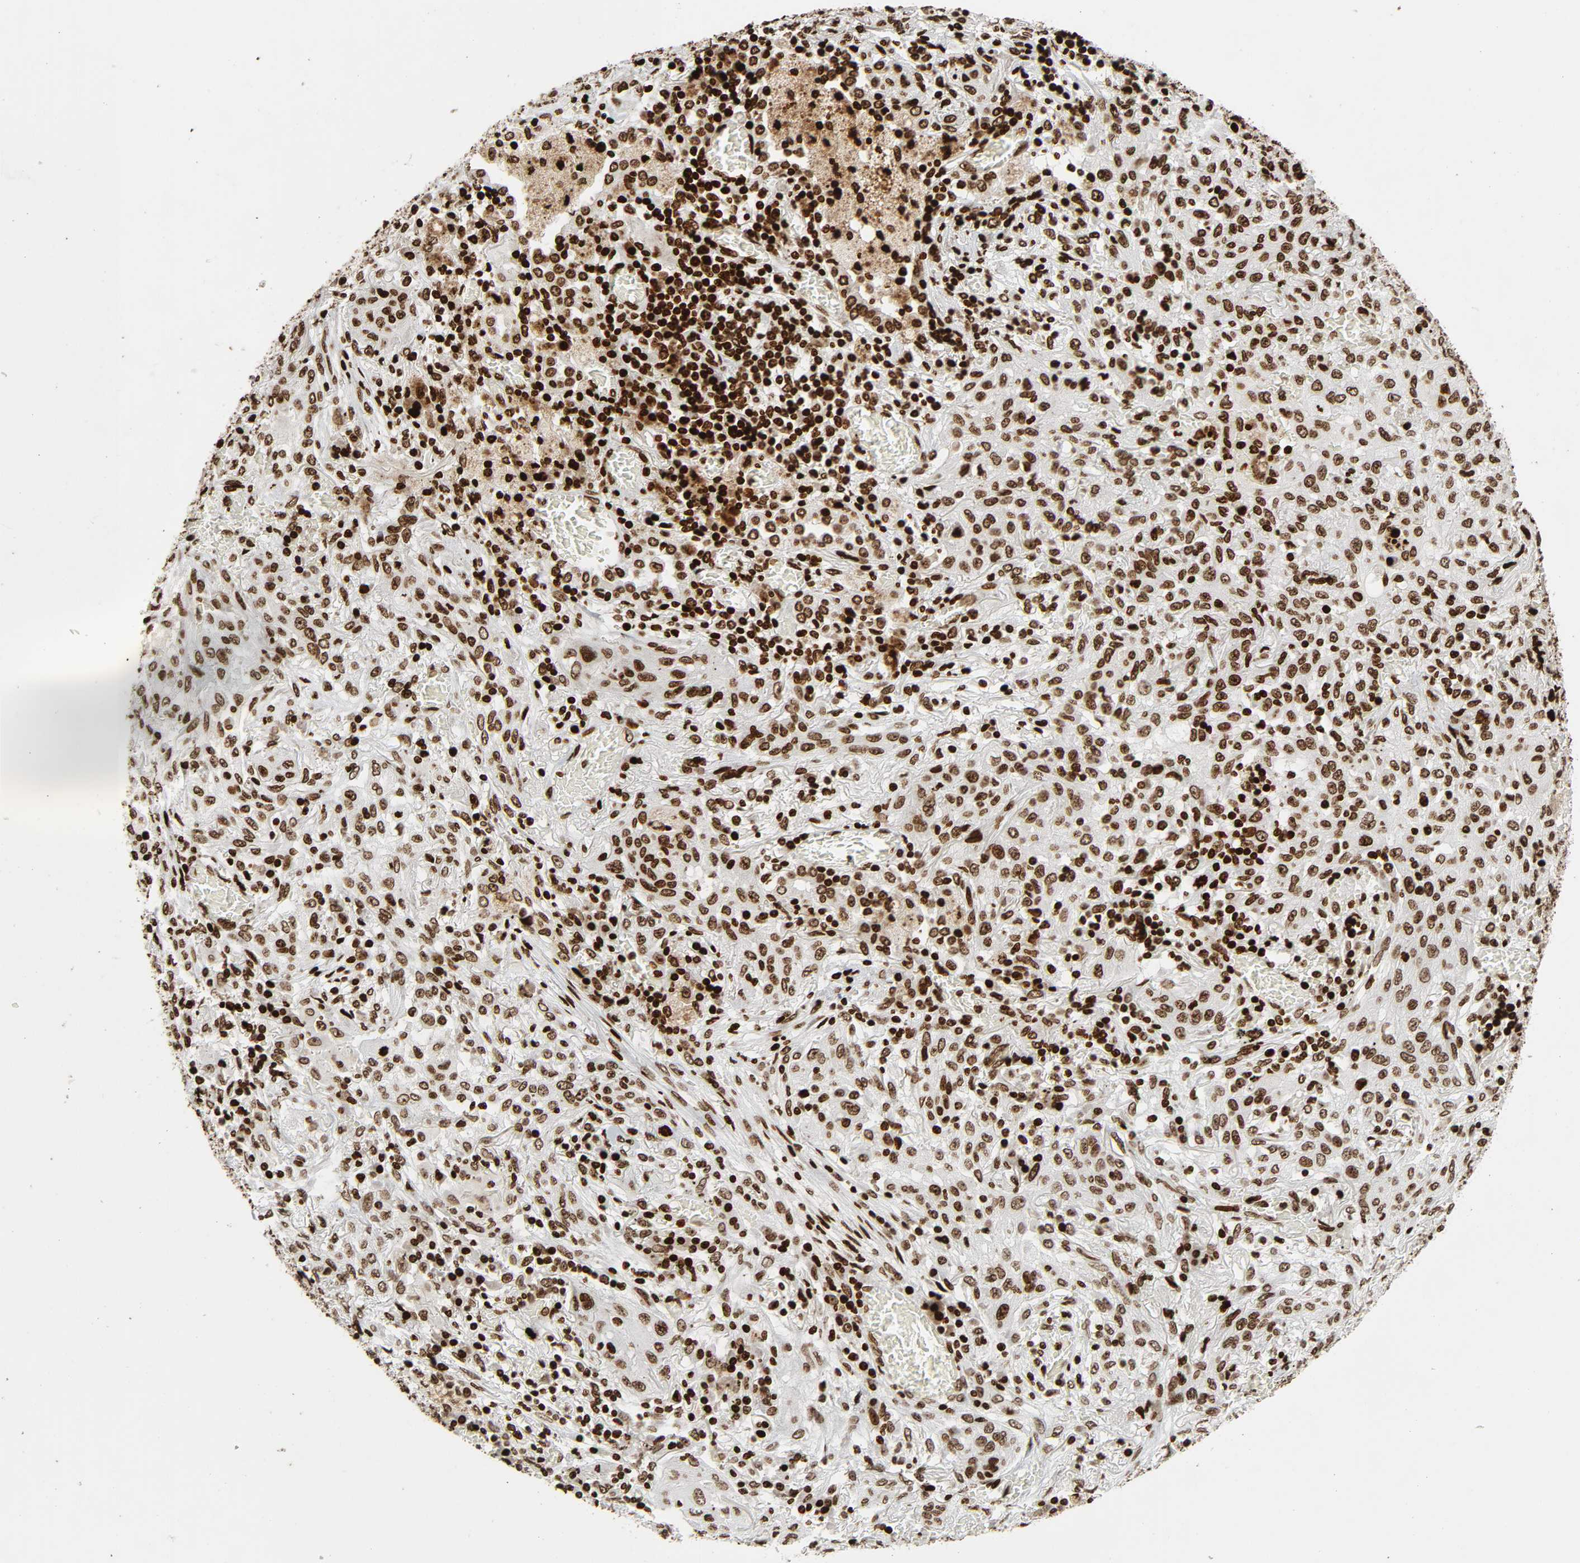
{"staining": {"intensity": "strong", "quantity": ">75%", "location": "nuclear"}, "tissue": "lung cancer", "cell_type": "Tumor cells", "image_type": "cancer", "snomed": [{"axis": "morphology", "description": "Squamous cell carcinoma, NOS"}, {"axis": "topography", "description": "Lung"}], "caption": "High-power microscopy captured an immunohistochemistry (IHC) image of lung cancer (squamous cell carcinoma), revealing strong nuclear expression in approximately >75% of tumor cells.", "gene": "RXRA", "patient": {"sex": "female", "age": 47}}